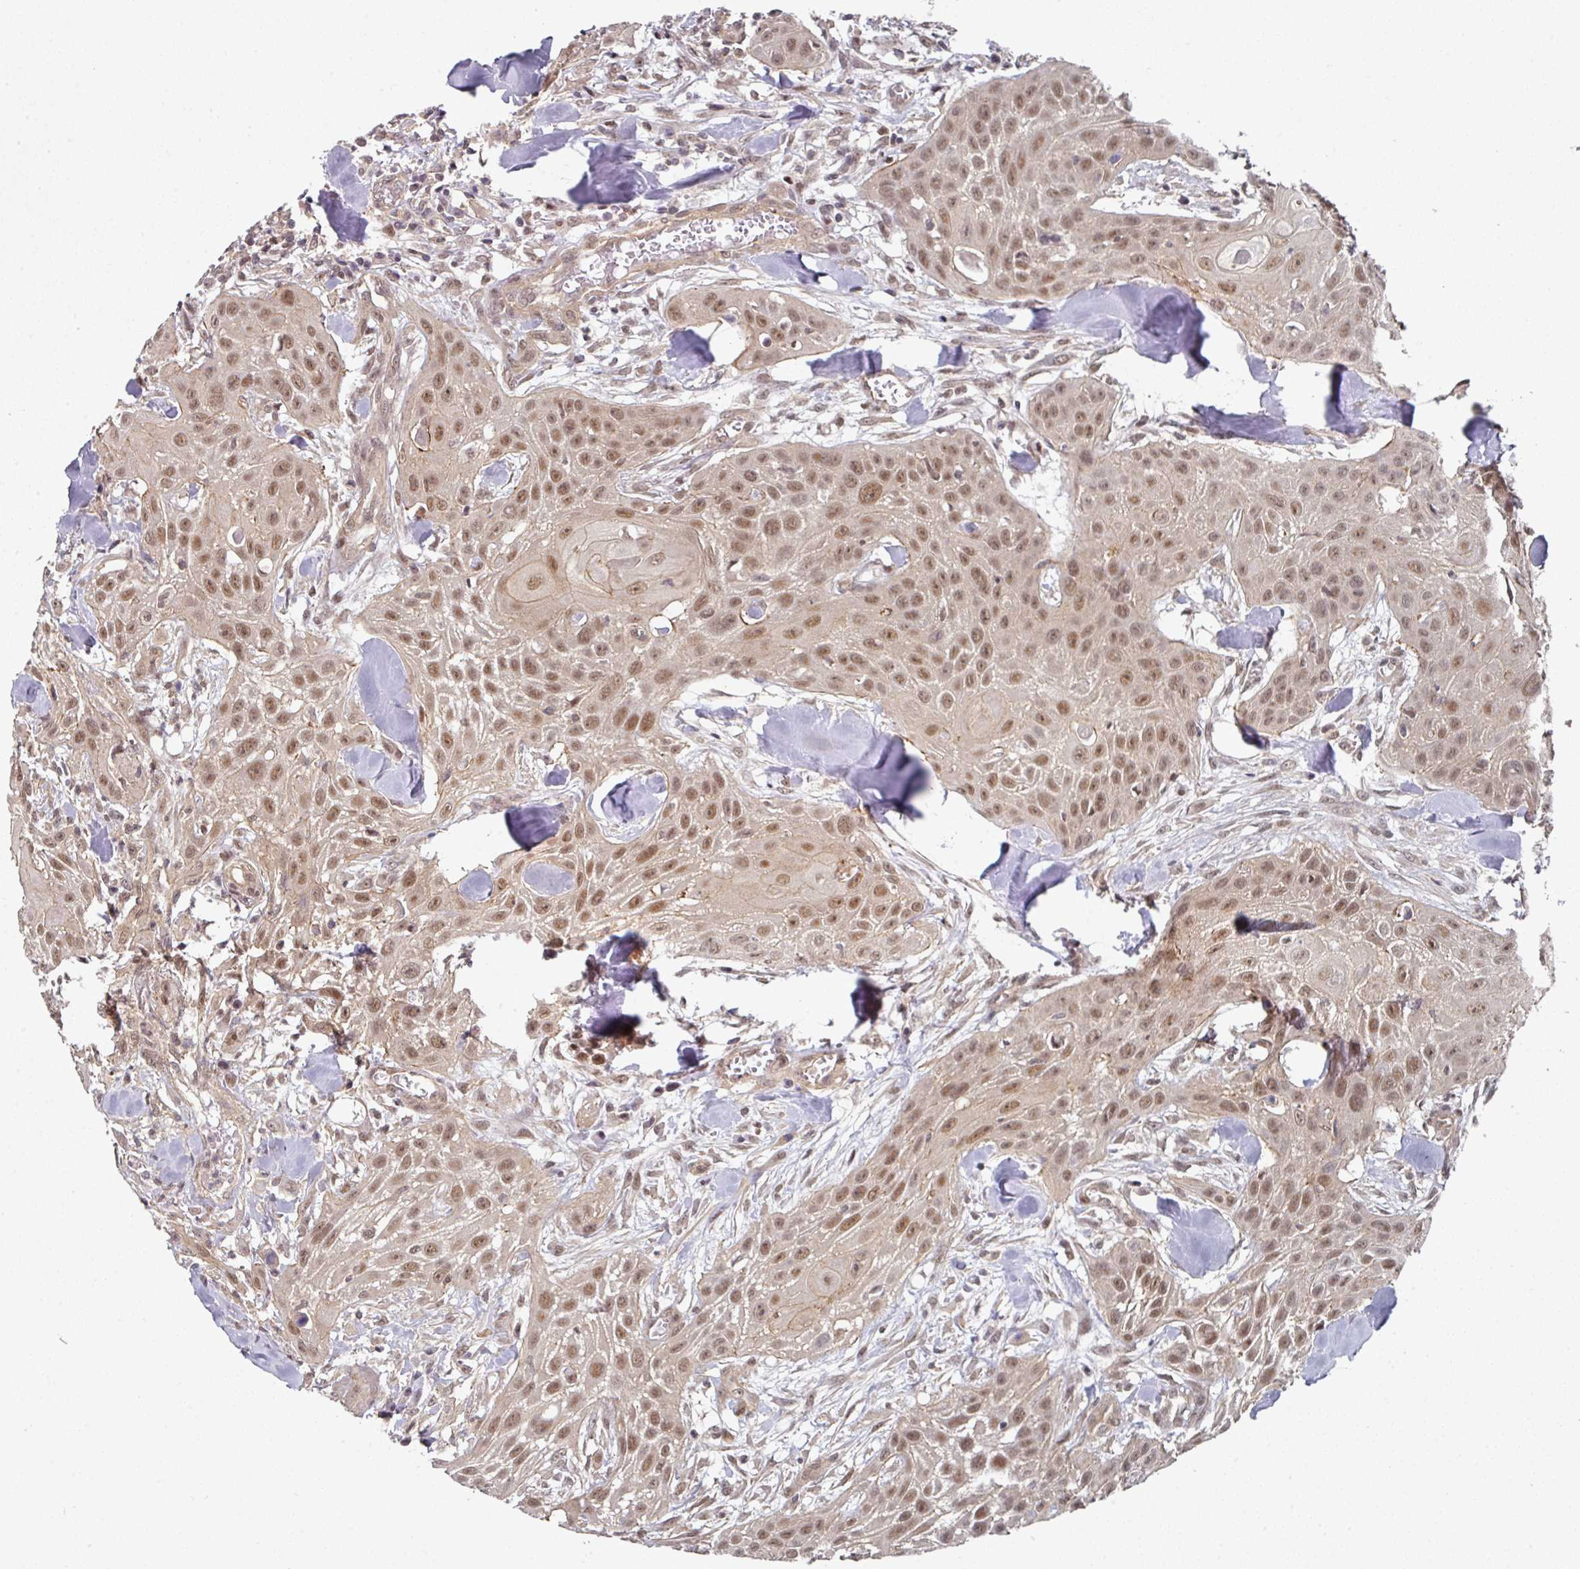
{"staining": {"intensity": "moderate", "quantity": ">75%", "location": "nuclear"}, "tissue": "head and neck cancer", "cell_type": "Tumor cells", "image_type": "cancer", "snomed": [{"axis": "morphology", "description": "Squamous cell carcinoma, NOS"}, {"axis": "topography", "description": "Lymph node"}, {"axis": "topography", "description": "Salivary gland"}, {"axis": "topography", "description": "Head-Neck"}], "caption": "A medium amount of moderate nuclear staining is seen in about >75% of tumor cells in head and neck squamous cell carcinoma tissue.", "gene": "PSME3IP1", "patient": {"sex": "female", "age": 74}}